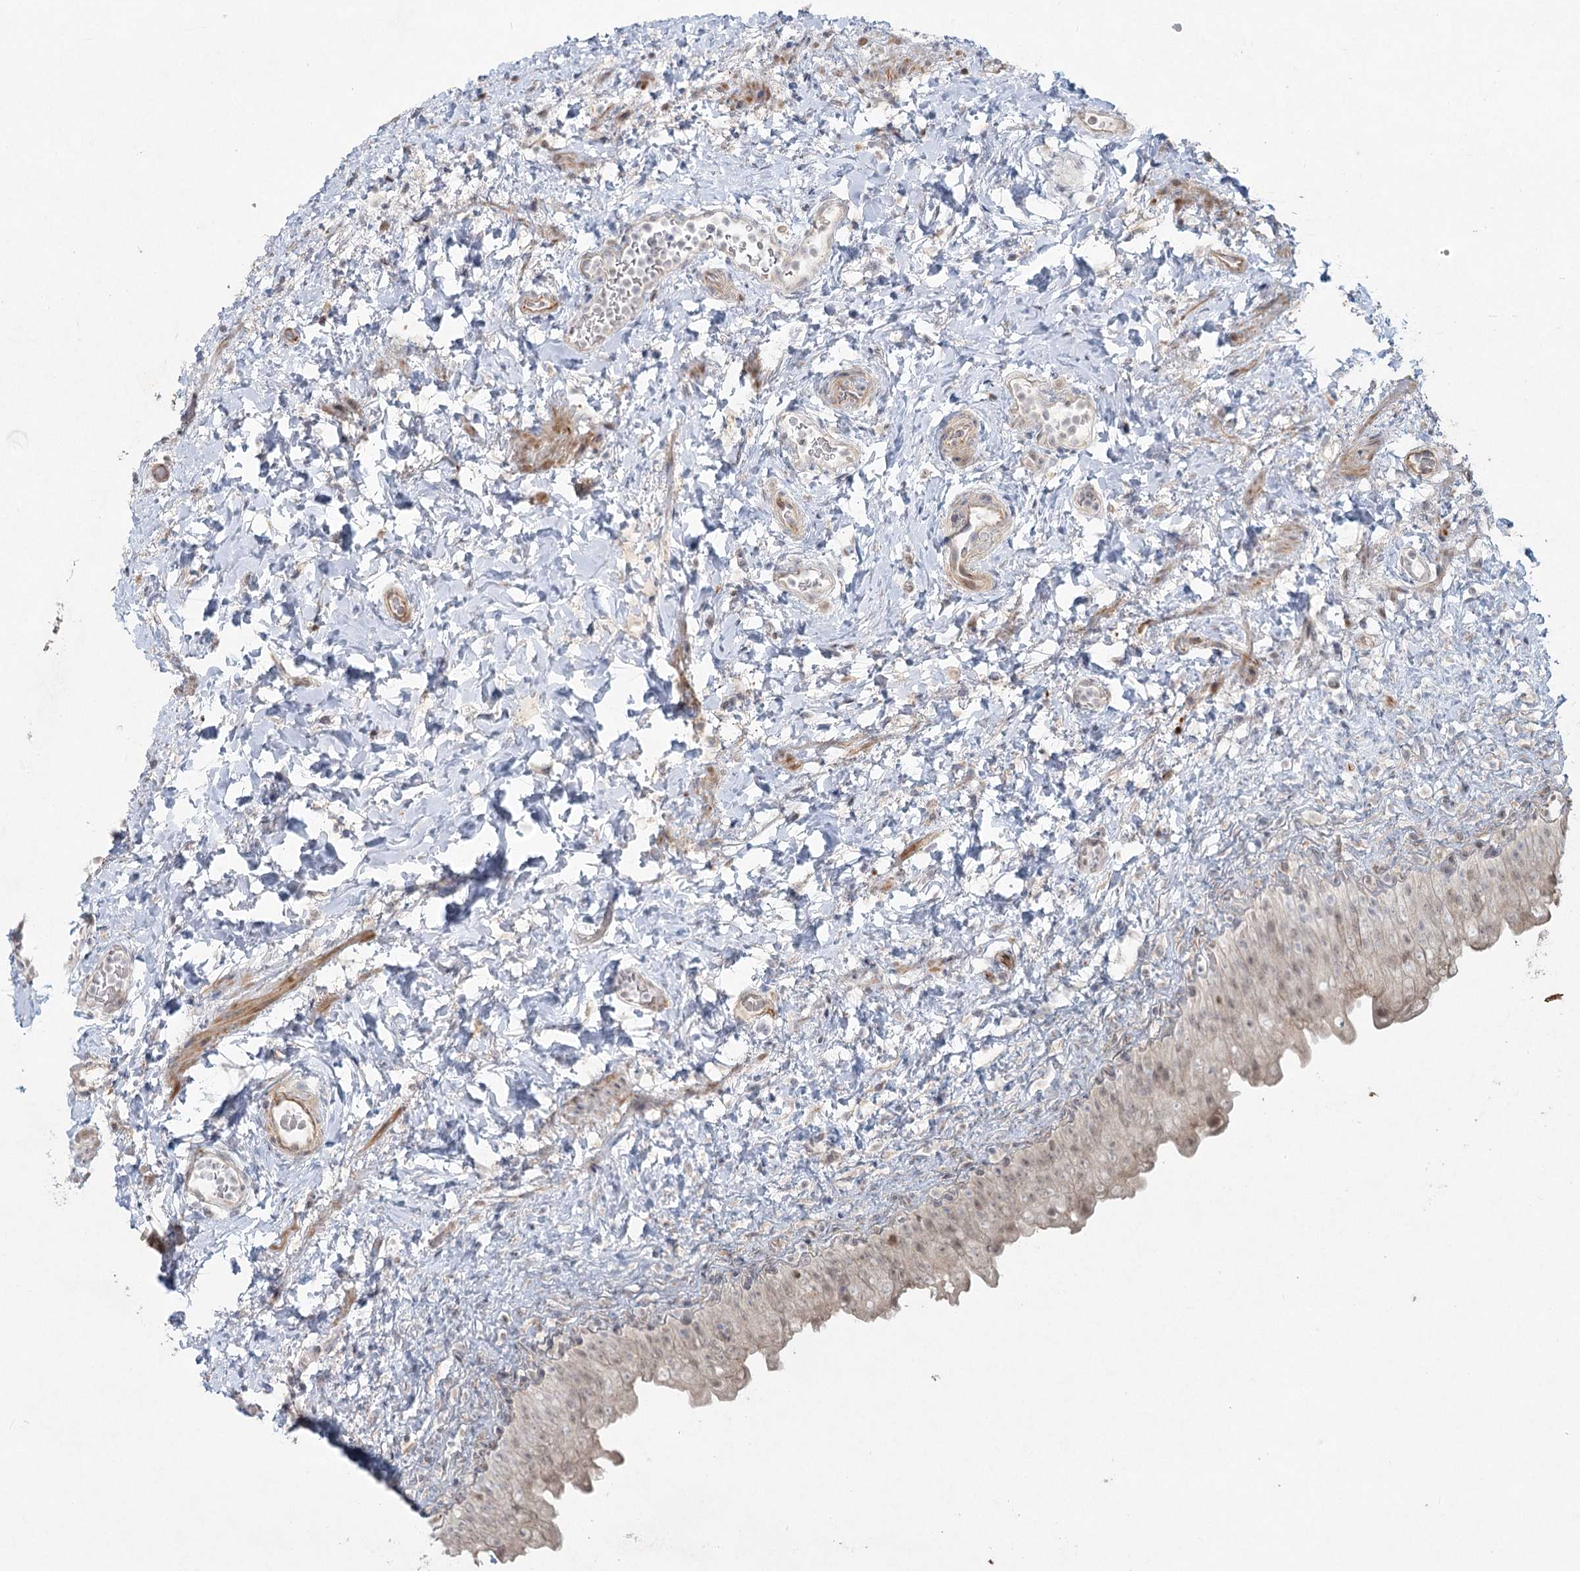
{"staining": {"intensity": "negative", "quantity": "none", "location": "none"}, "tissue": "urinary bladder", "cell_type": "Urothelial cells", "image_type": "normal", "snomed": [{"axis": "morphology", "description": "Normal tissue, NOS"}, {"axis": "topography", "description": "Urinary bladder"}], "caption": "Image shows no significant protein expression in urothelial cells of benign urinary bladder.", "gene": "LRP2BP", "patient": {"sex": "female", "age": 27}}